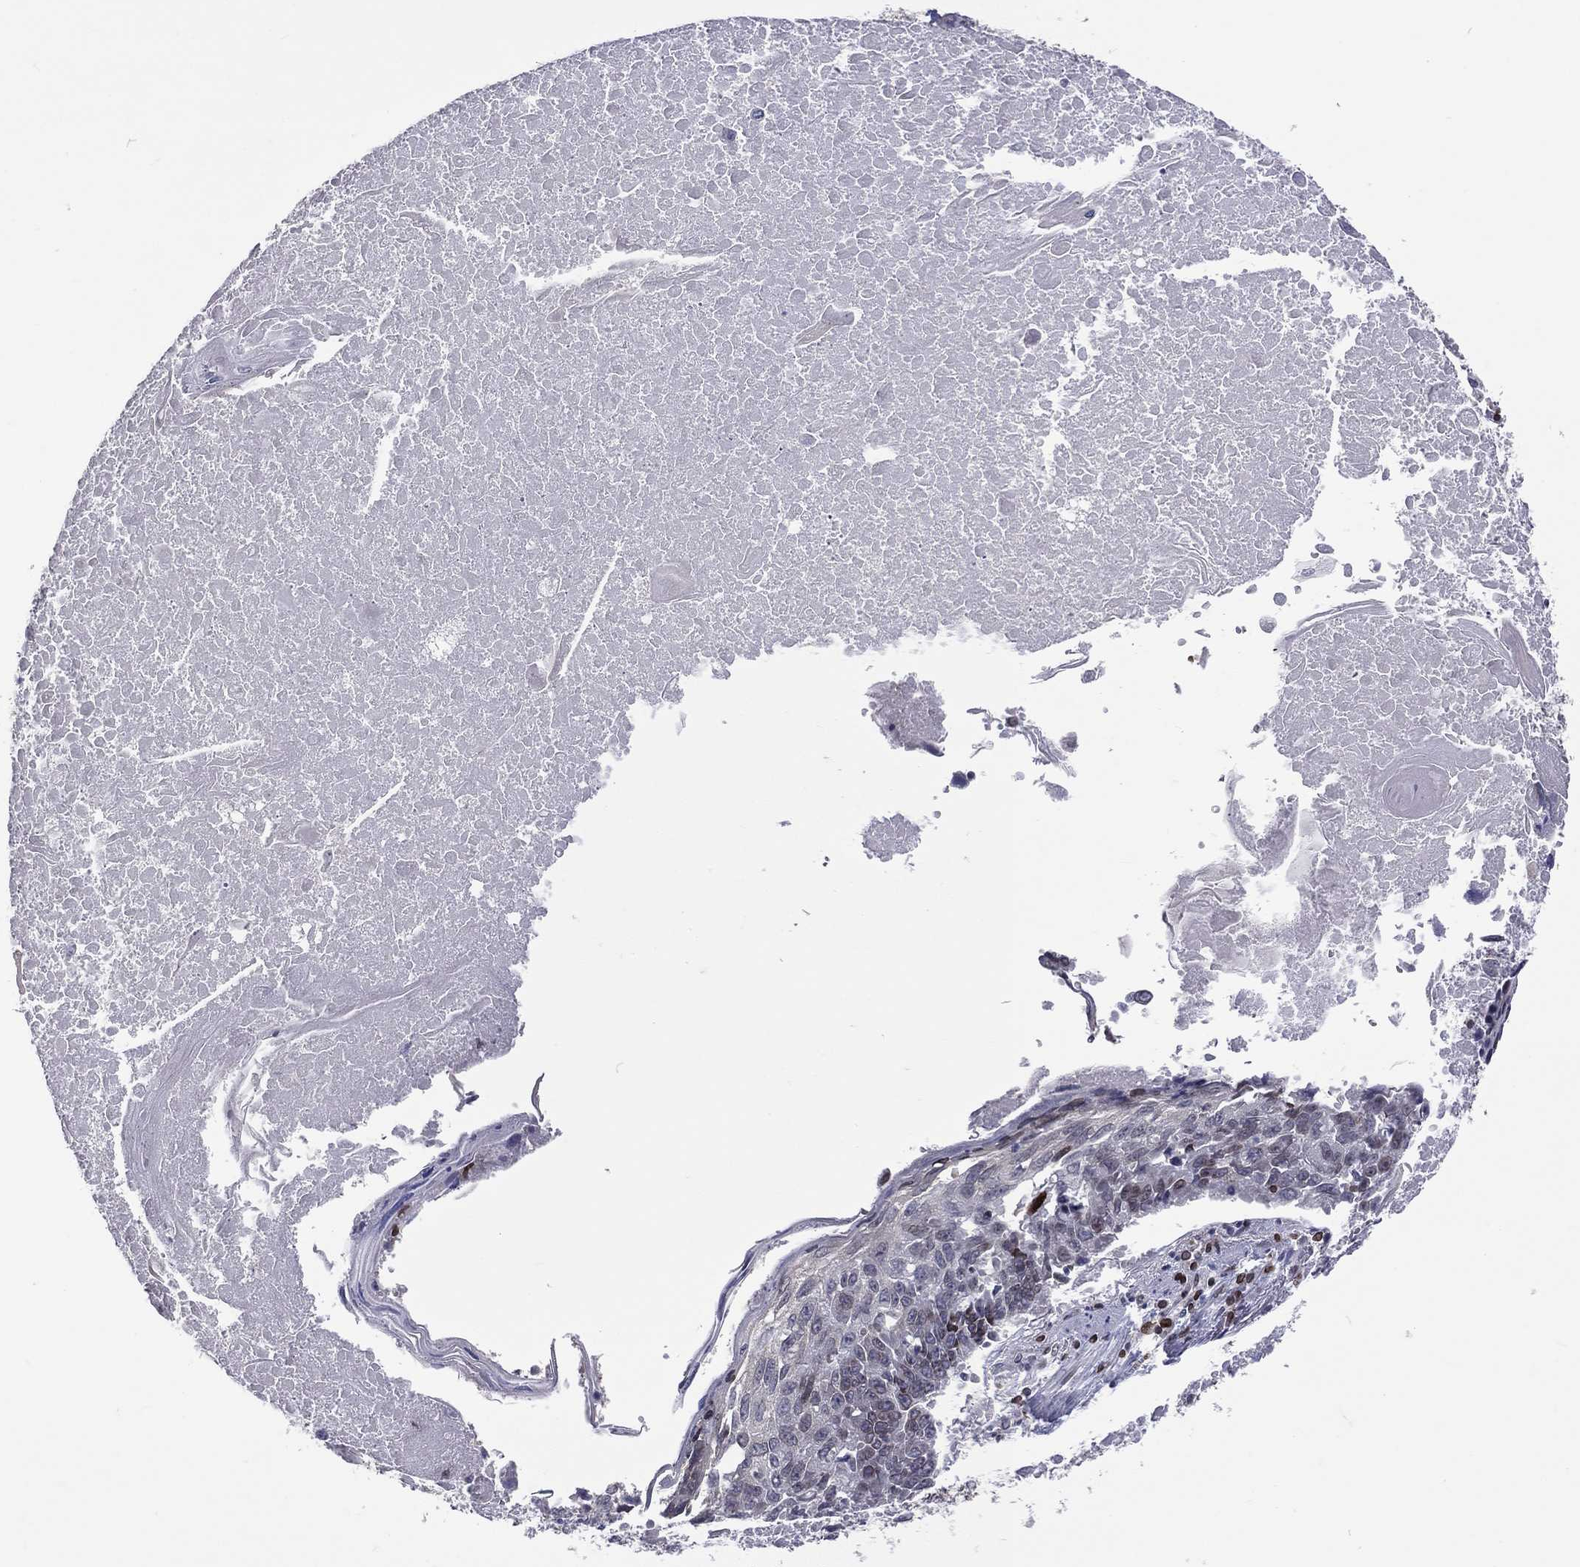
{"staining": {"intensity": "moderate", "quantity": "<25%", "location": "nuclear"}, "tissue": "lung cancer", "cell_type": "Tumor cells", "image_type": "cancer", "snomed": [{"axis": "morphology", "description": "Squamous cell carcinoma, NOS"}, {"axis": "topography", "description": "Lung"}], "caption": "Tumor cells demonstrate low levels of moderate nuclear staining in approximately <25% of cells in lung squamous cell carcinoma. (DAB = brown stain, brightfield microscopy at high magnification).", "gene": "DBF4B", "patient": {"sex": "male", "age": 73}}